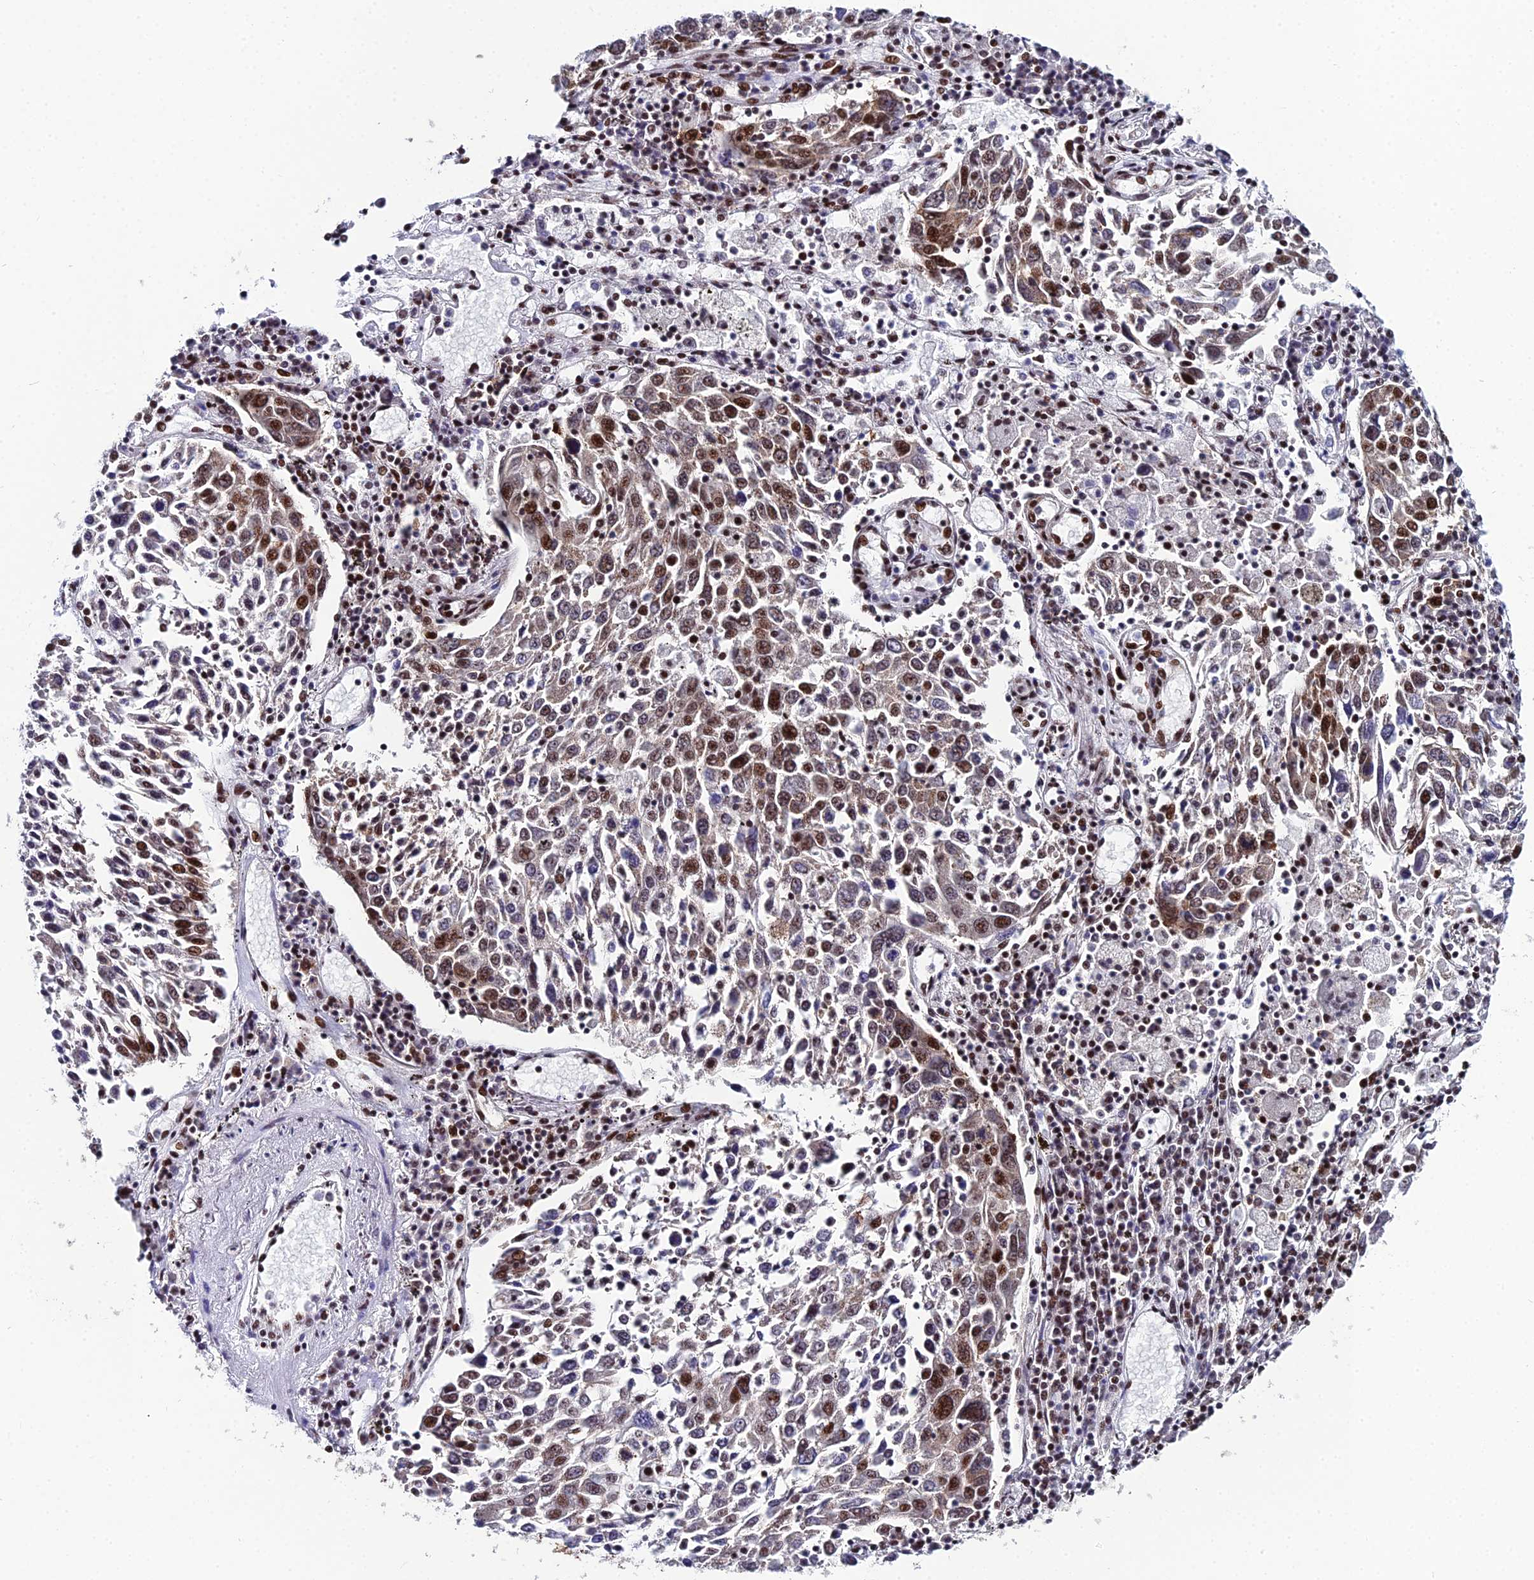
{"staining": {"intensity": "moderate", "quantity": ">75%", "location": "nuclear"}, "tissue": "lung cancer", "cell_type": "Tumor cells", "image_type": "cancer", "snomed": [{"axis": "morphology", "description": "Squamous cell carcinoma, NOS"}, {"axis": "topography", "description": "Lung"}], "caption": "Tumor cells display medium levels of moderate nuclear positivity in about >75% of cells in lung squamous cell carcinoma. (Brightfield microscopy of DAB IHC at high magnification).", "gene": "HNRNPH1", "patient": {"sex": "male", "age": 65}}